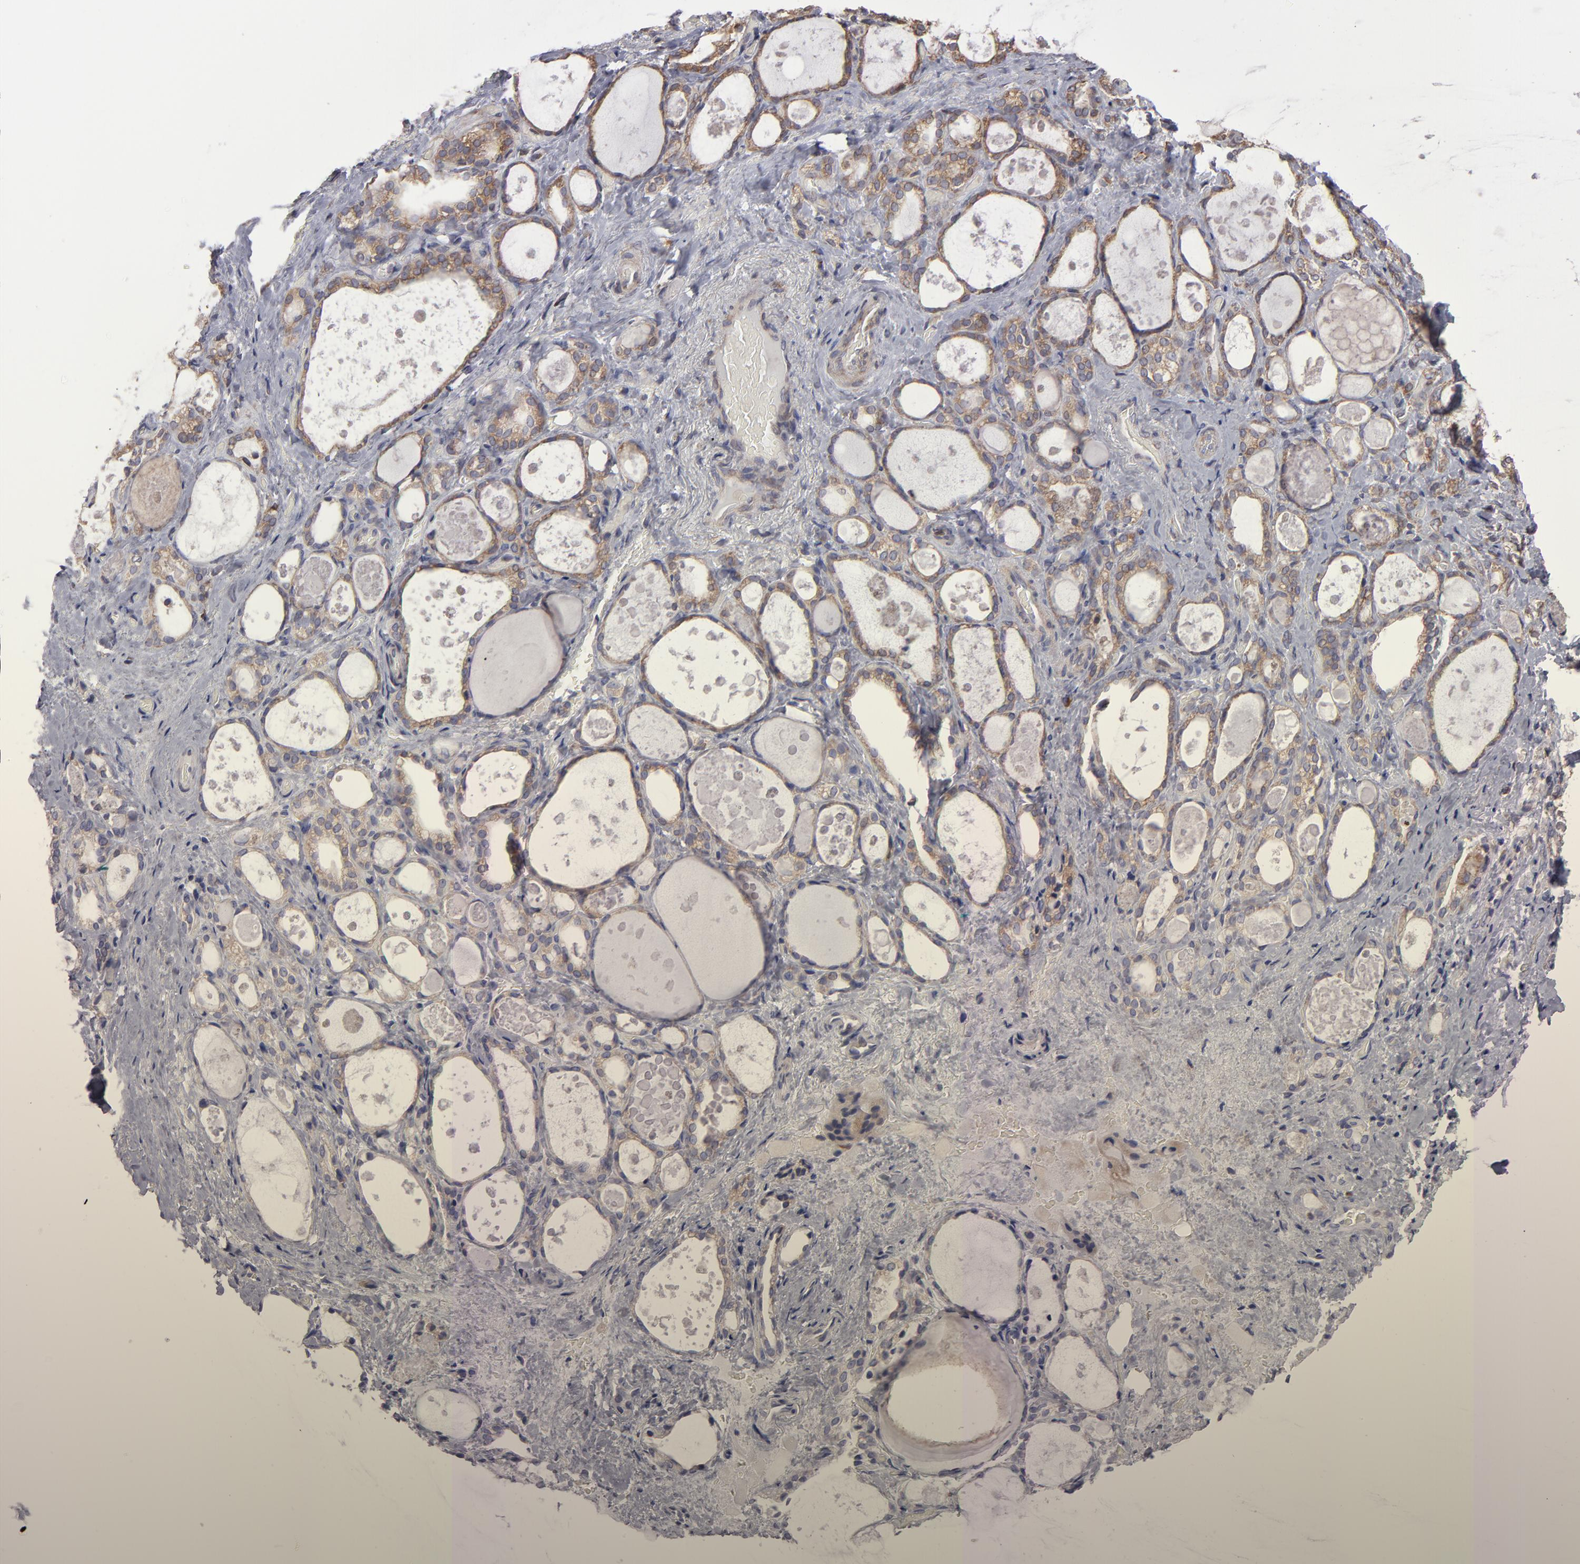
{"staining": {"intensity": "moderate", "quantity": ">75%", "location": "cytoplasmic/membranous"}, "tissue": "thyroid gland", "cell_type": "Glandular cells", "image_type": "normal", "snomed": [{"axis": "morphology", "description": "Normal tissue, NOS"}, {"axis": "topography", "description": "Thyroid gland"}], "caption": "Moderate cytoplasmic/membranous positivity for a protein is identified in about >75% of glandular cells of normal thyroid gland using immunohistochemistry (IHC).", "gene": "SND1", "patient": {"sex": "female", "age": 75}}